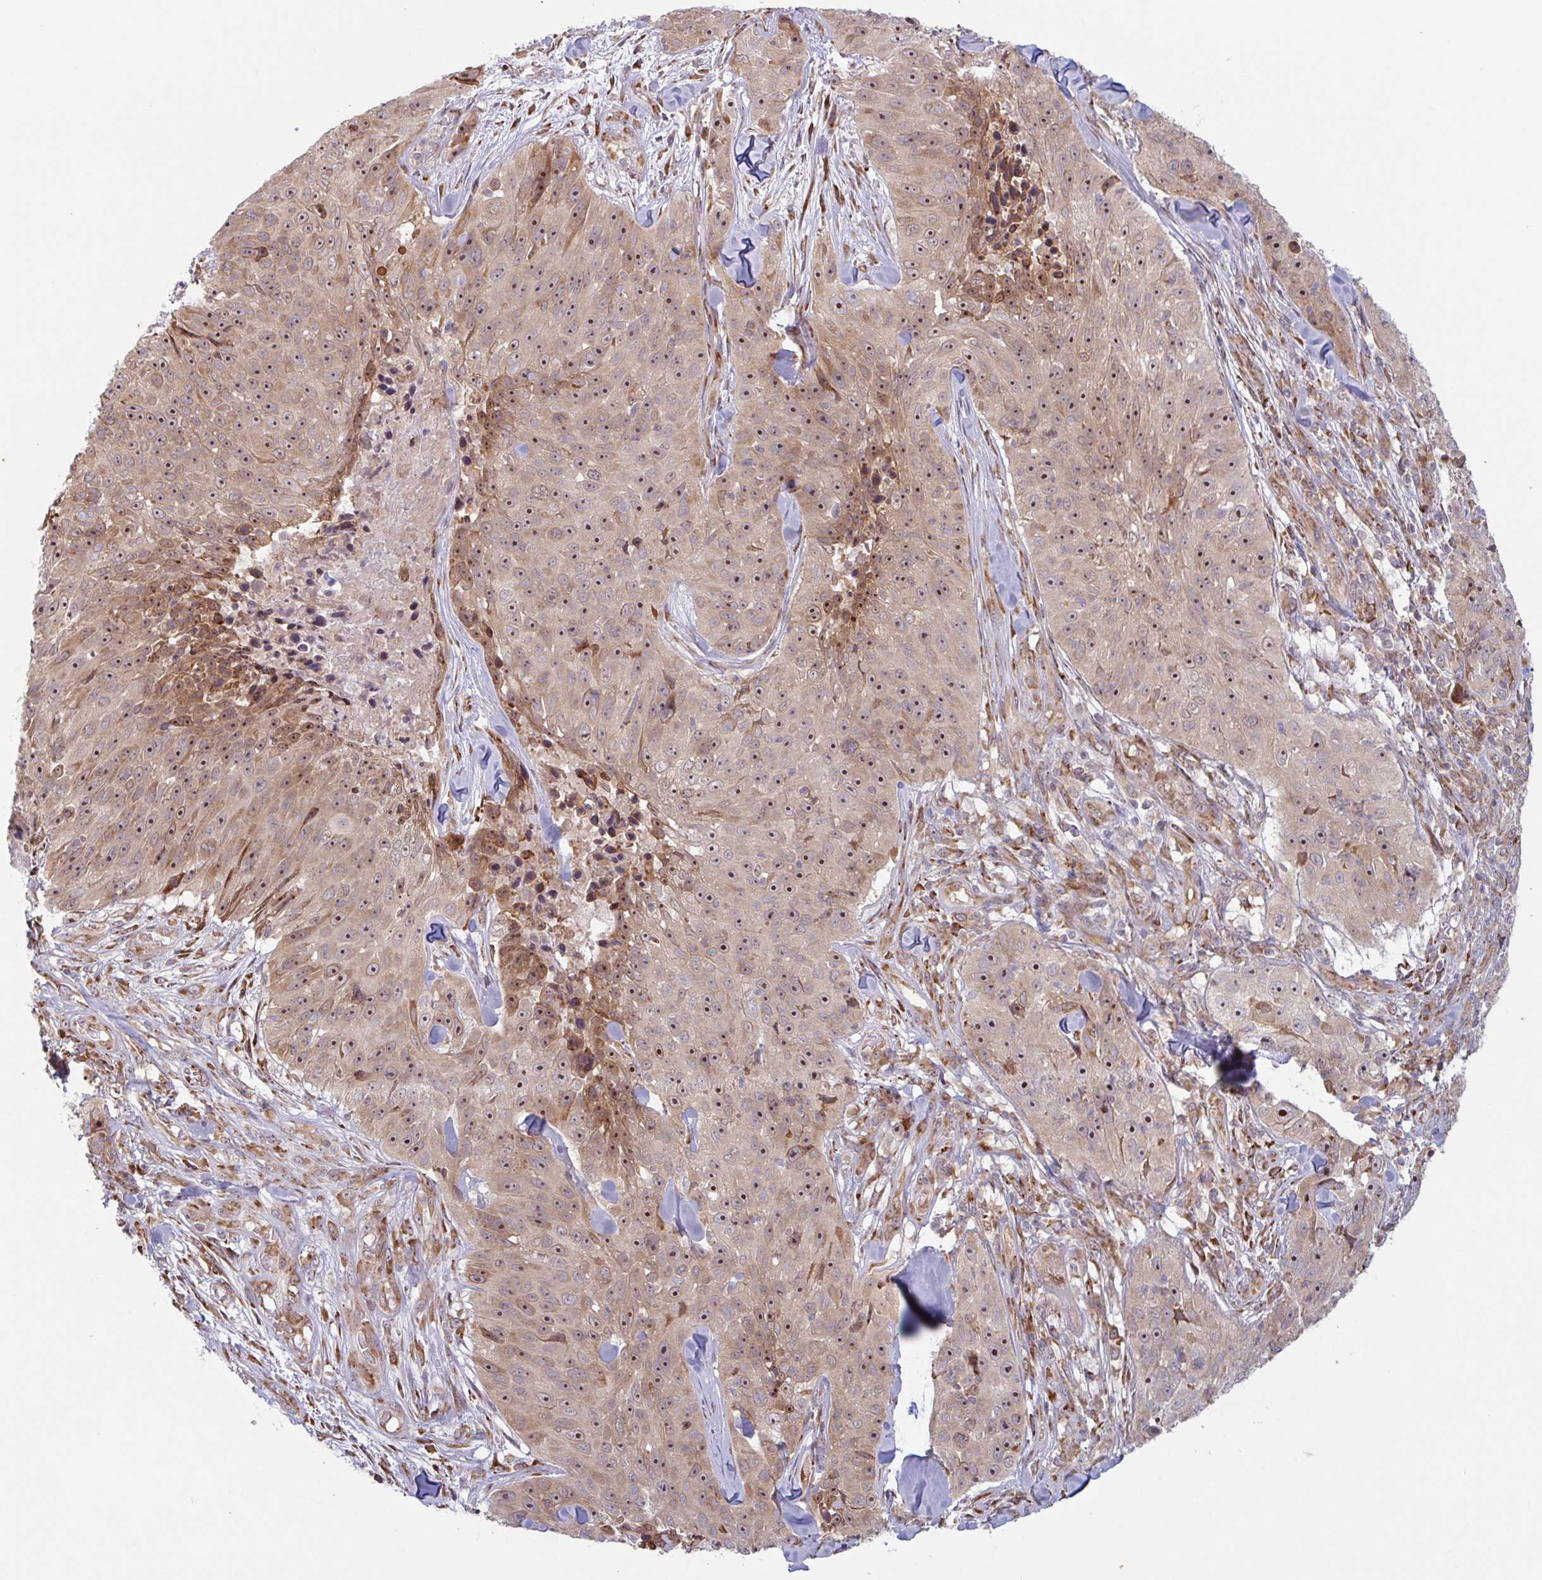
{"staining": {"intensity": "strong", "quantity": ">75%", "location": "nuclear"}, "tissue": "skin cancer", "cell_type": "Tumor cells", "image_type": "cancer", "snomed": [{"axis": "morphology", "description": "Squamous cell carcinoma, NOS"}, {"axis": "topography", "description": "Skin"}], "caption": "Skin cancer (squamous cell carcinoma) stained with immunohistochemistry (IHC) demonstrates strong nuclear expression in approximately >75% of tumor cells. The protein of interest is stained brown, and the nuclei are stained in blue (DAB (3,3'-diaminobenzidine) IHC with brightfield microscopy, high magnification).", "gene": "RIT1", "patient": {"sex": "female", "age": 87}}